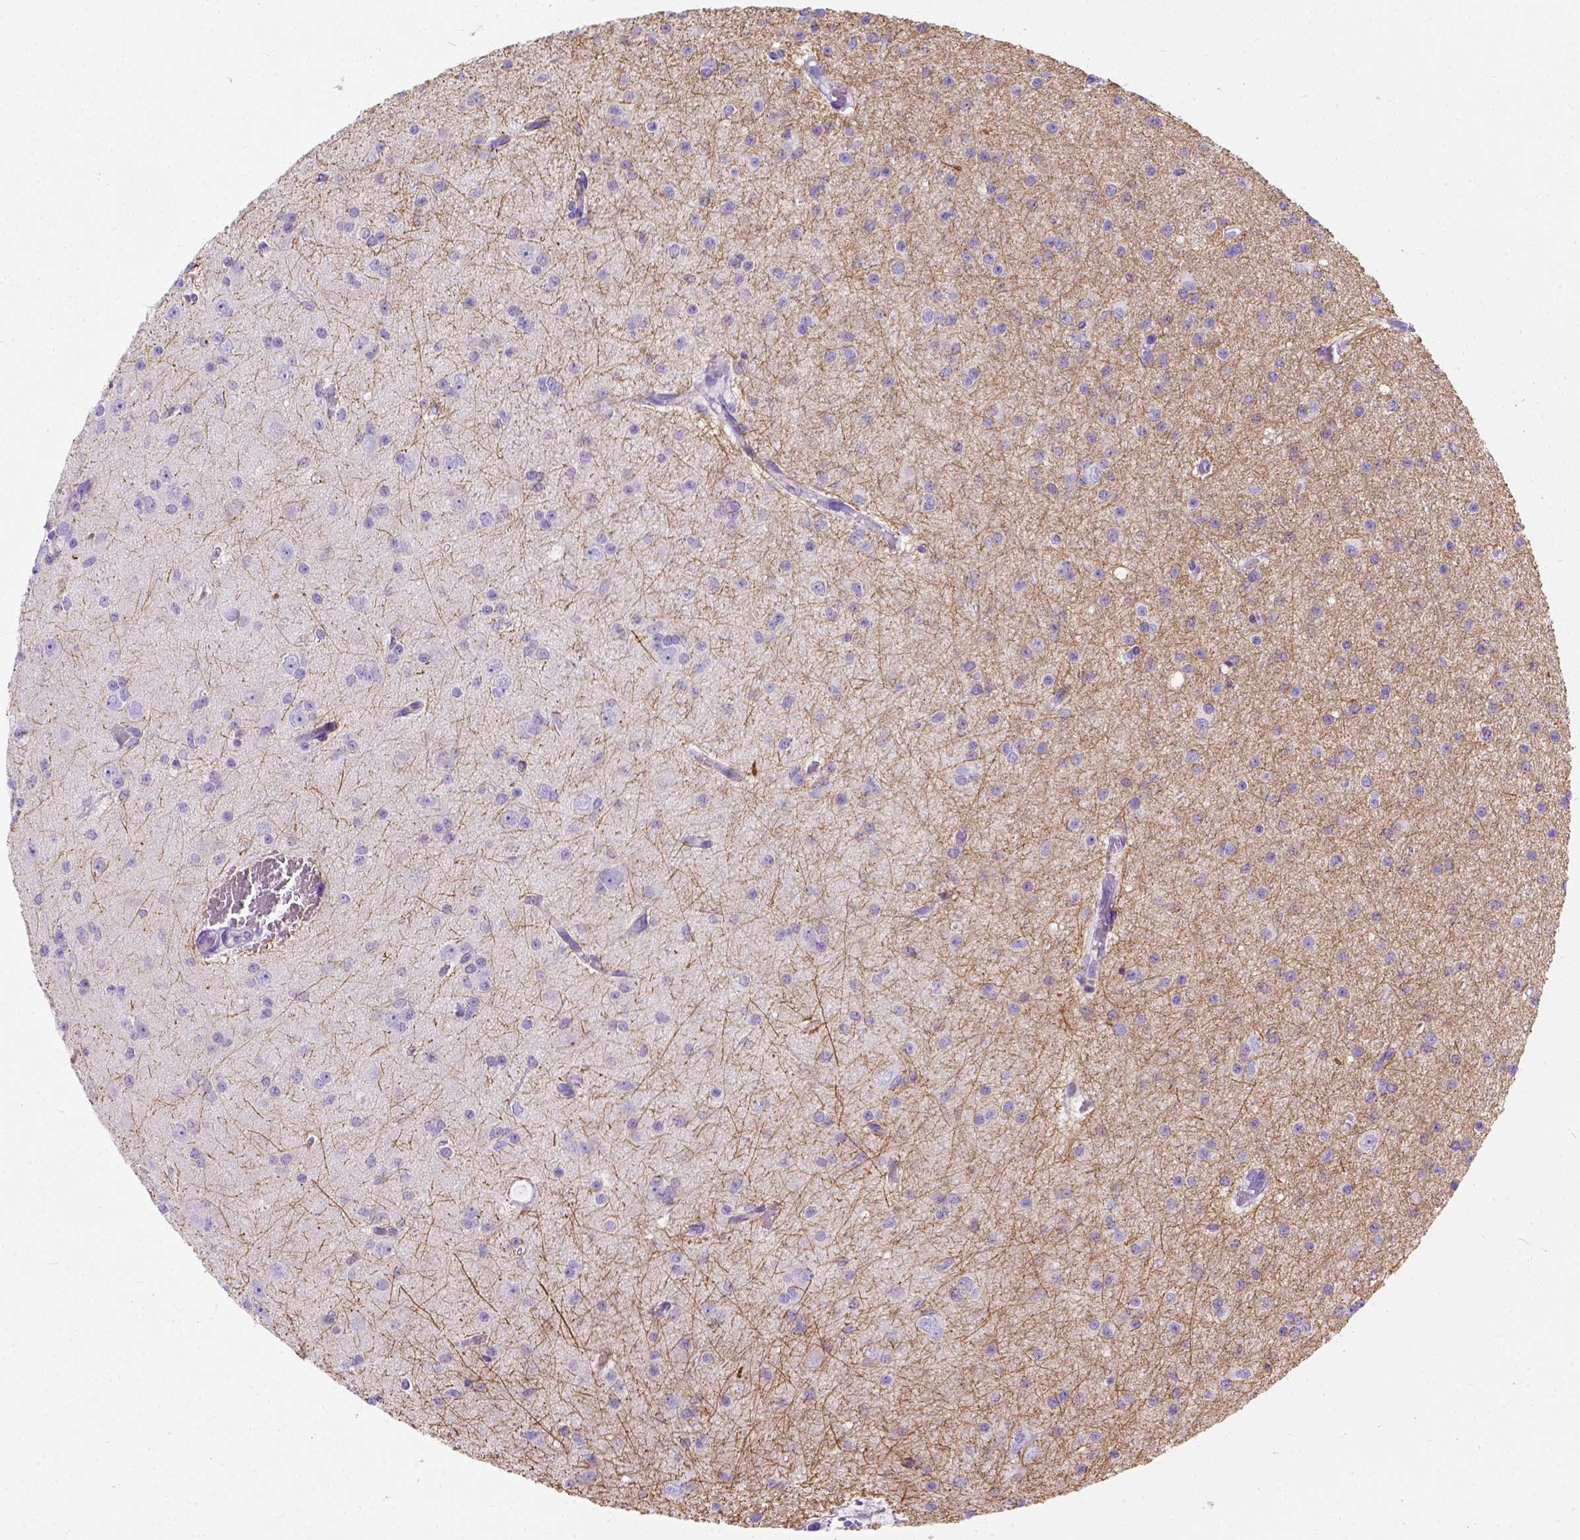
{"staining": {"intensity": "moderate", "quantity": ">75%", "location": "cytoplasmic/membranous"}, "tissue": "glioma", "cell_type": "Tumor cells", "image_type": "cancer", "snomed": [{"axis": "morphology", "description": "Glioma, malignant, Low grade"}, {"axis": "topography", "description": "Brain"}], "caption": "Protein staining by immunohistochemistry demonstrates moderate cytoplasmic/membranous positivity in approximately >75% of tumor cells in glioma. (brown staining indicates protein expression, while blue staining denotes nuclei).", "gene": "MYH15", "patient": {"sex": "male", "age": 27}}